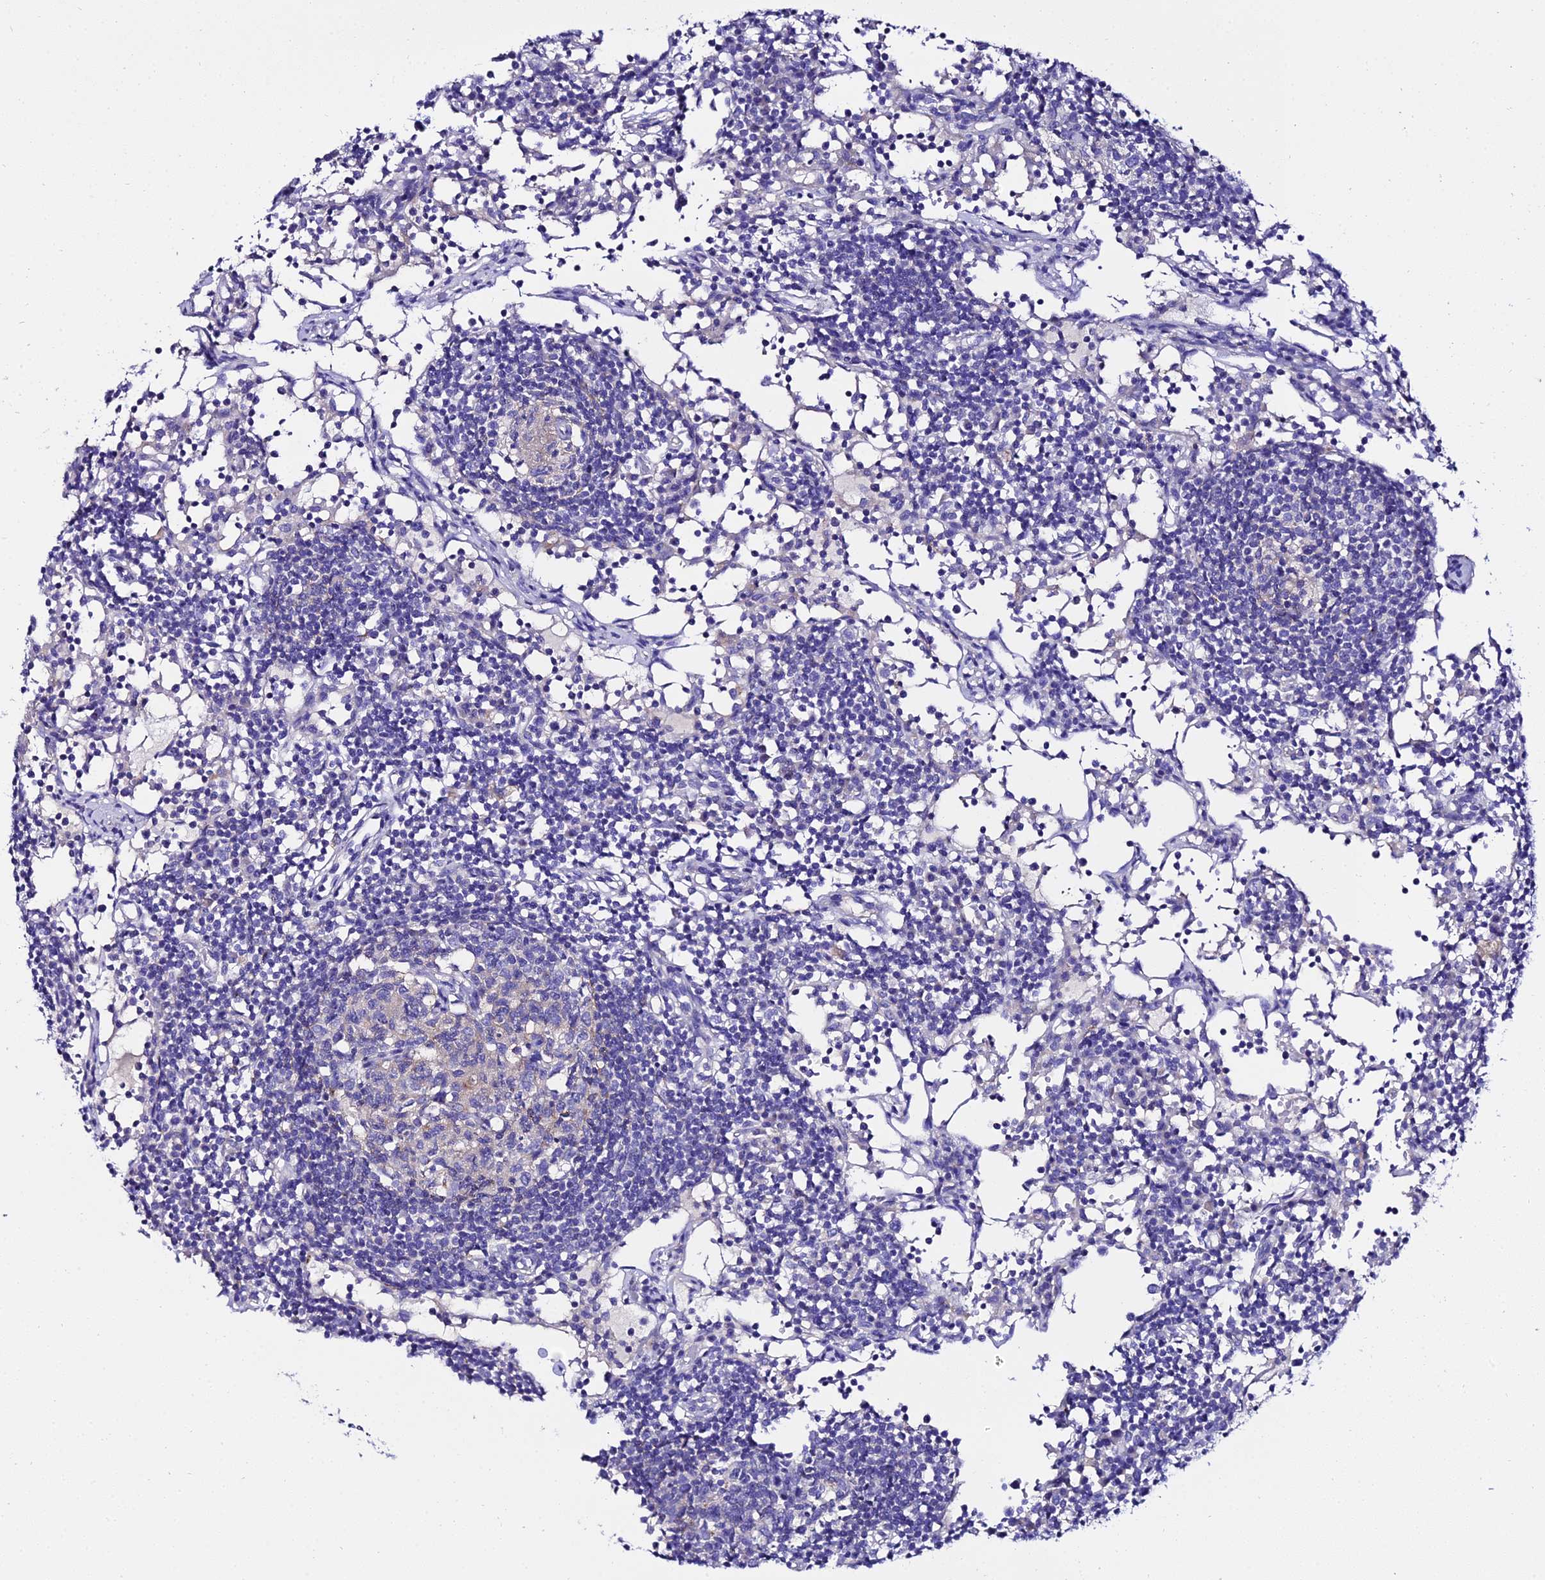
{"staining": {"intensity": "negative", "quantity": "none", "location": "none"}, "tissue": "lymph node", "cell_type": "Germinal center cells", "image_type": "normal", "snomed": [{"axis": "morphology", "description": "Normal tissue, NOS"}, {"axis": "topography", "description": "Lymph node"}], "caption": "DAB (3,3'-diaminobenzidine) immunohistochemical staining of normal lymph node reveals no significant expression in germinal center cells.", "gene": "TMEM117", "patient": {"sex": "female", "age": 55}}